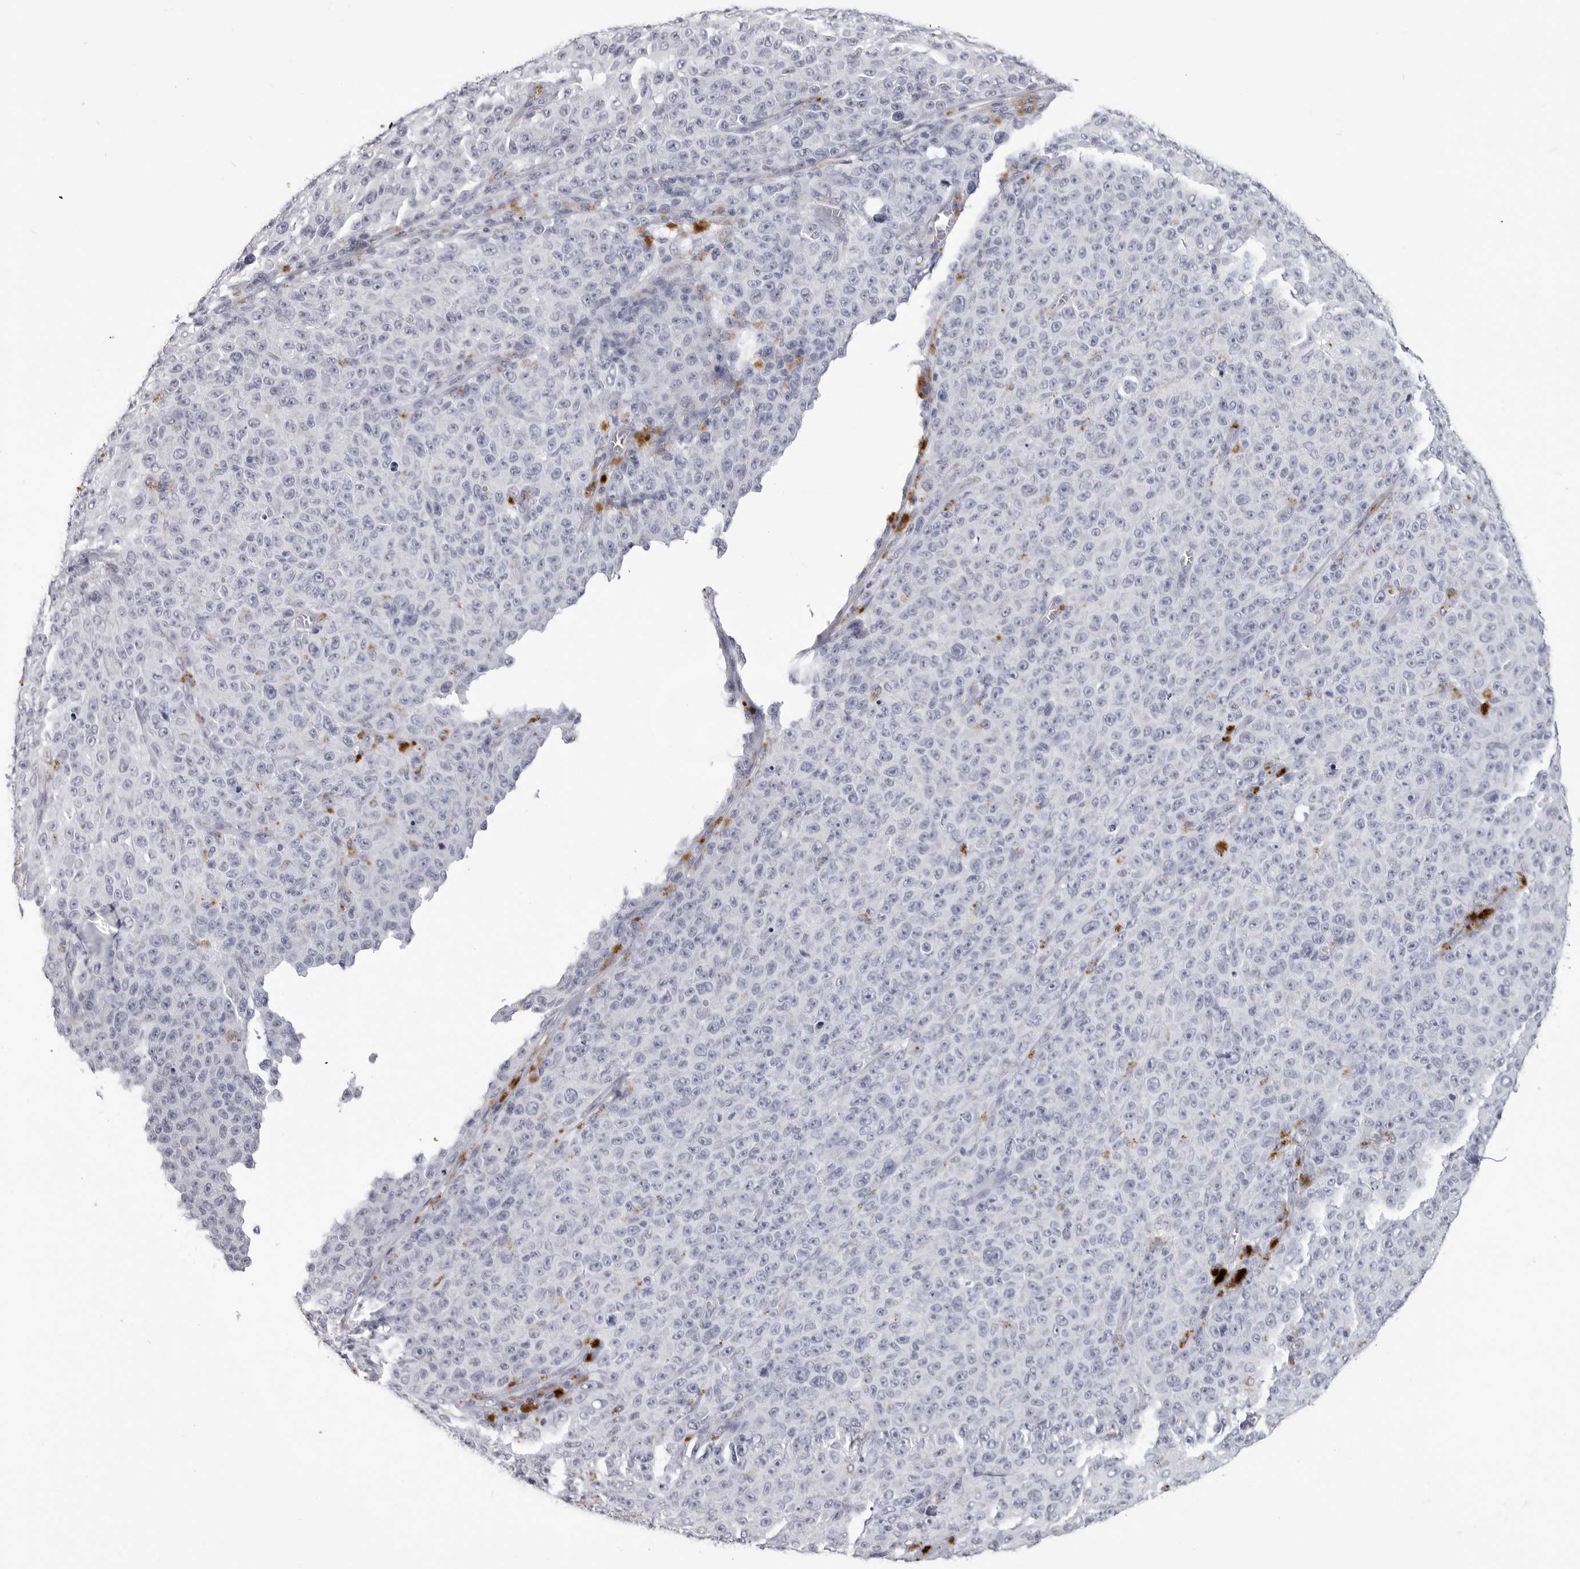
{"staining": {"intensity": "negative", "quantity": "none", "location": "none"}, "tissue": "melanoma", "cell_type": "Tumor cells", "image_type": "cancer", "snomed": [{"axis": "morphology", "description": "Malignant melanoma, NOS"}, {"axis": "topography", "description": "Skin"}], "caption": "A histopathology image of melanoma stained for a protein exhibits no brown staining in tumor cells.", "gene": "LGALS4", "patient": {"sex": "female", "age": 82}}